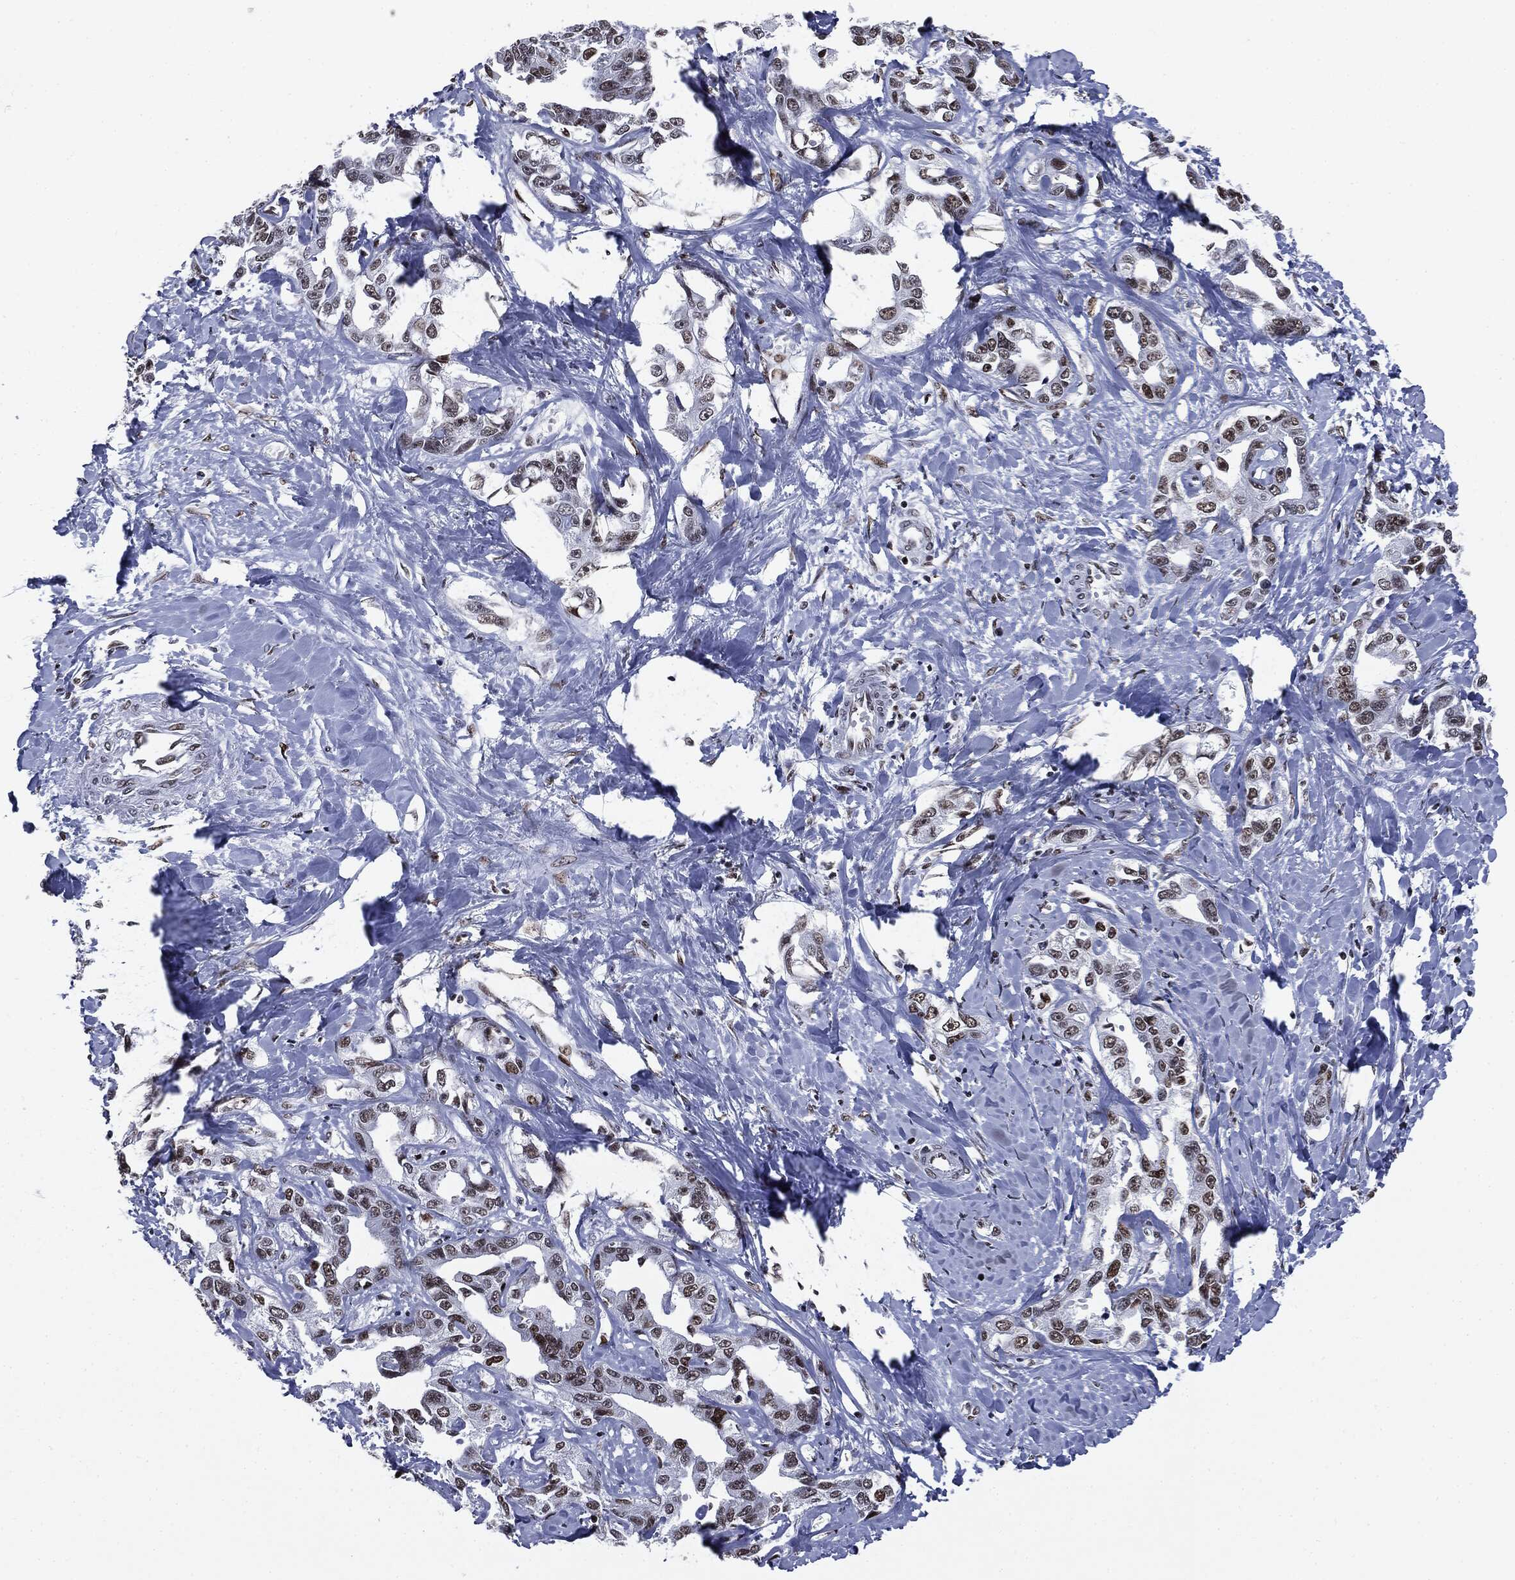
{"staining": {"intensity": "strong", "quantity": "25%-75%", "location": "nuclear"}, "tissue": "liver cancer", "cell_type": "Tumor cells", "image_type": "cancer", "snomed": [{"axis": "morphology", "description": "Cholangiocarcinoma"}, {"axis": "topography", "description": "Liver"}], "caption": "A brown stain shows strong nuclear positivity of a protein in human liver cholangiocarcinoma tumor cells. The staining was performed using DAB, with brown indicating positive protein expression. Nuclei are stained blue with hematoxylin.", "gene": "MSH2", "patient": {"sex": "male", "age": 59}}